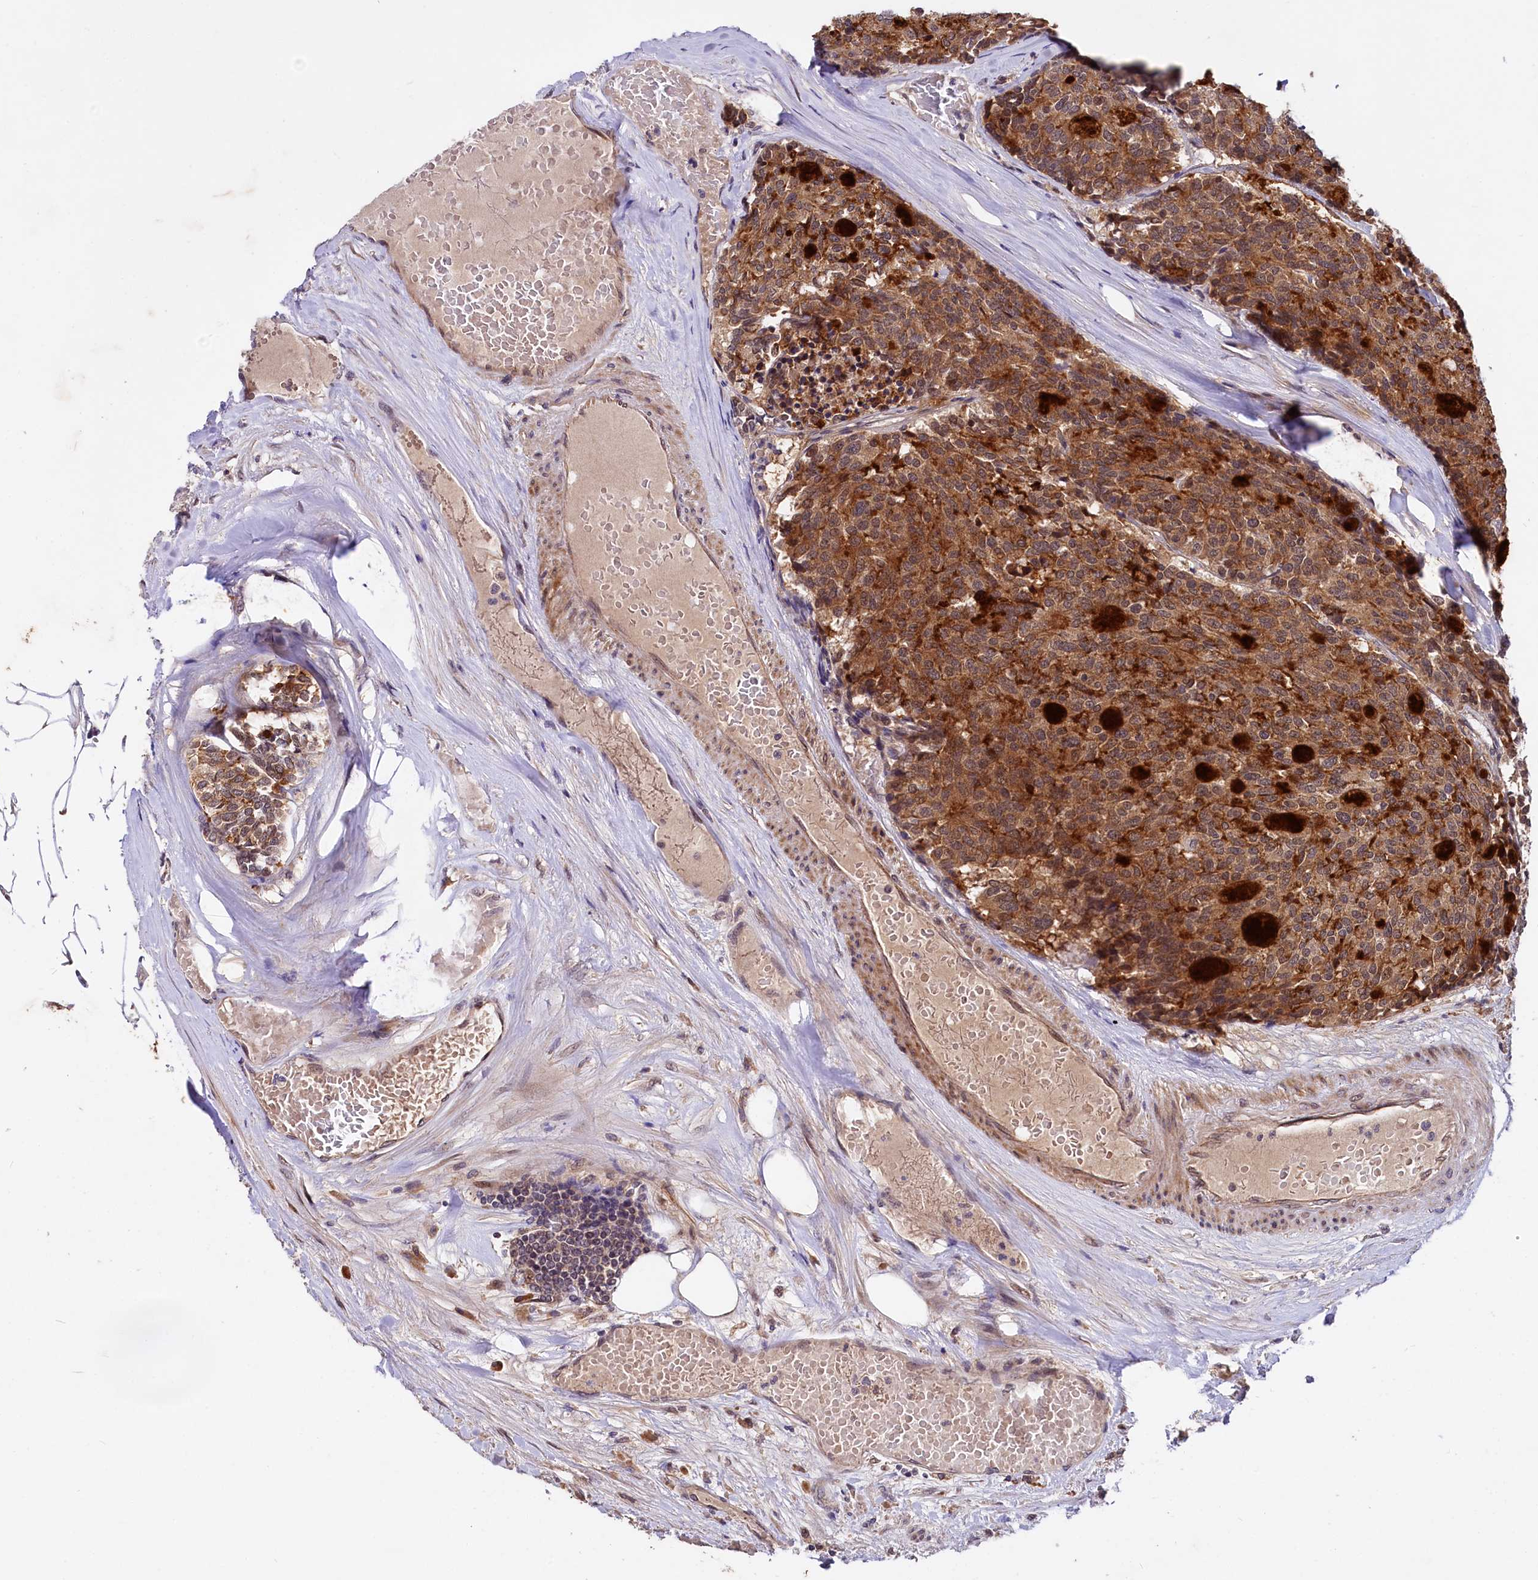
{"staining": {"intensity": "moderate", "quantity": ">75%", "location": "cytoplasmic/membranous"}, "tissue": "carcinoid", "cell_type": "Tumor cells", "image_type": "cancer", "snomed": [{"axis": "morphology", "description": "Carcinoid, malignant, NOS"}, {"axis": "topography", "description": "Pancreas"}], "caption": "Immunohistochemical staining of carcinoid (malignant) exhibits medium levels of moderate cytoplasmic/membranous protein expression in about >75% of tumor cells.", "gene": "UBE3A", "patient": {"sex": "female", "age": 54}}